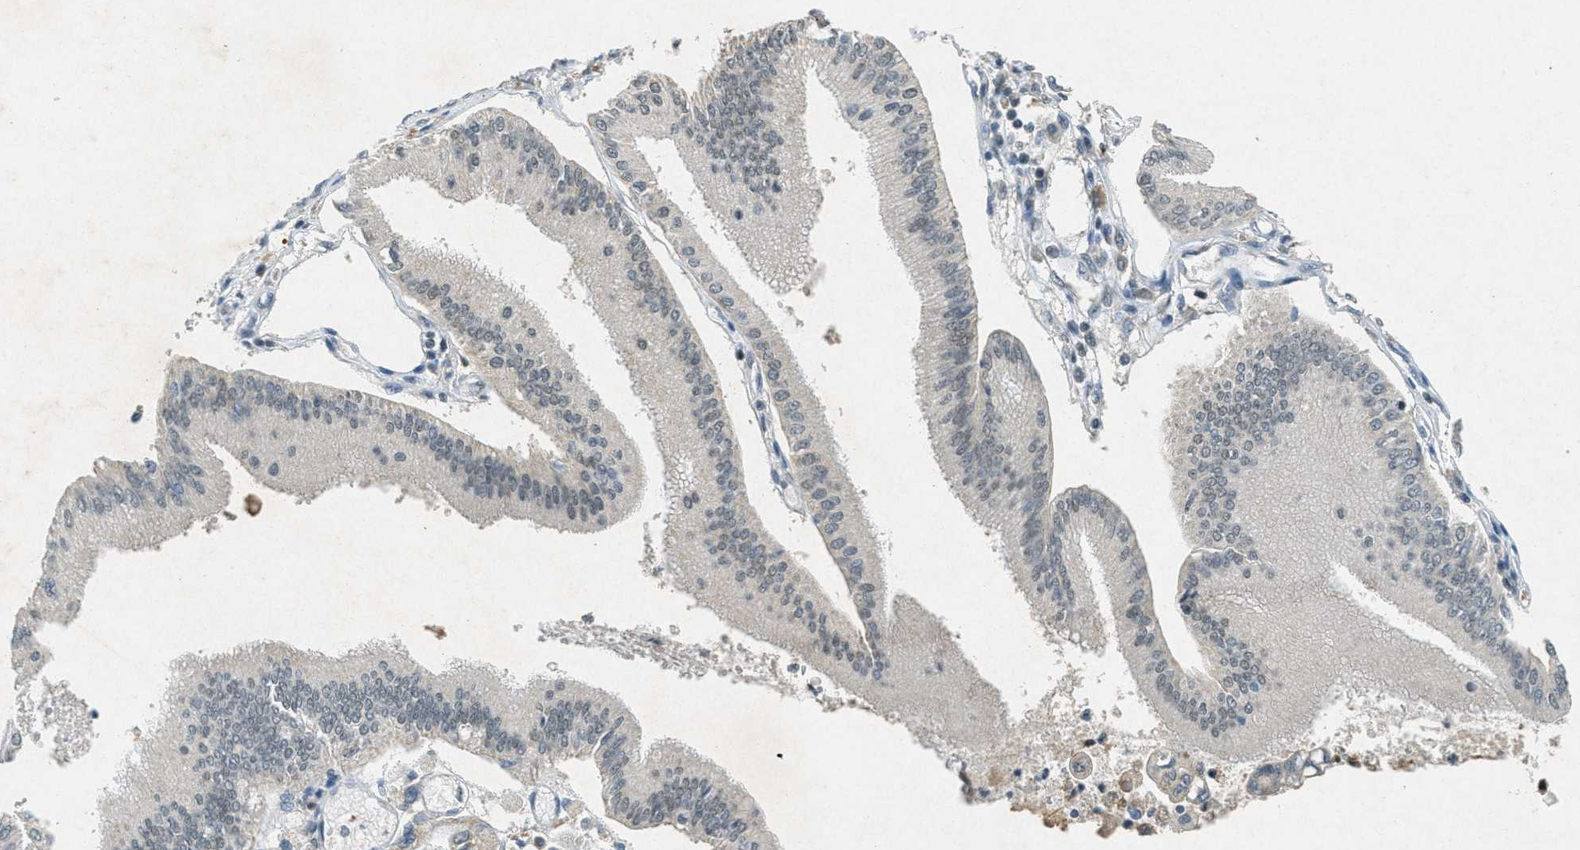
{"staining": {"intensity": "negative", "quantity": "none", "location": "none"}, "tissue": "pancreatic cancer", "cell_type": "Tumor cells", "image_type": "cancer", "snomed": [{"axis": "morphology", "description": "Adenocarcinoma, NOS"}, {"axis": "topography", "description": "Pancreas"}], "caption": "The micrograph demonstrates no significant expression in tumor cells of pancreatic cancer (adenocarcinoma).", "gene": "TCF20", "patient": {"sex": "male", "age": 56}}